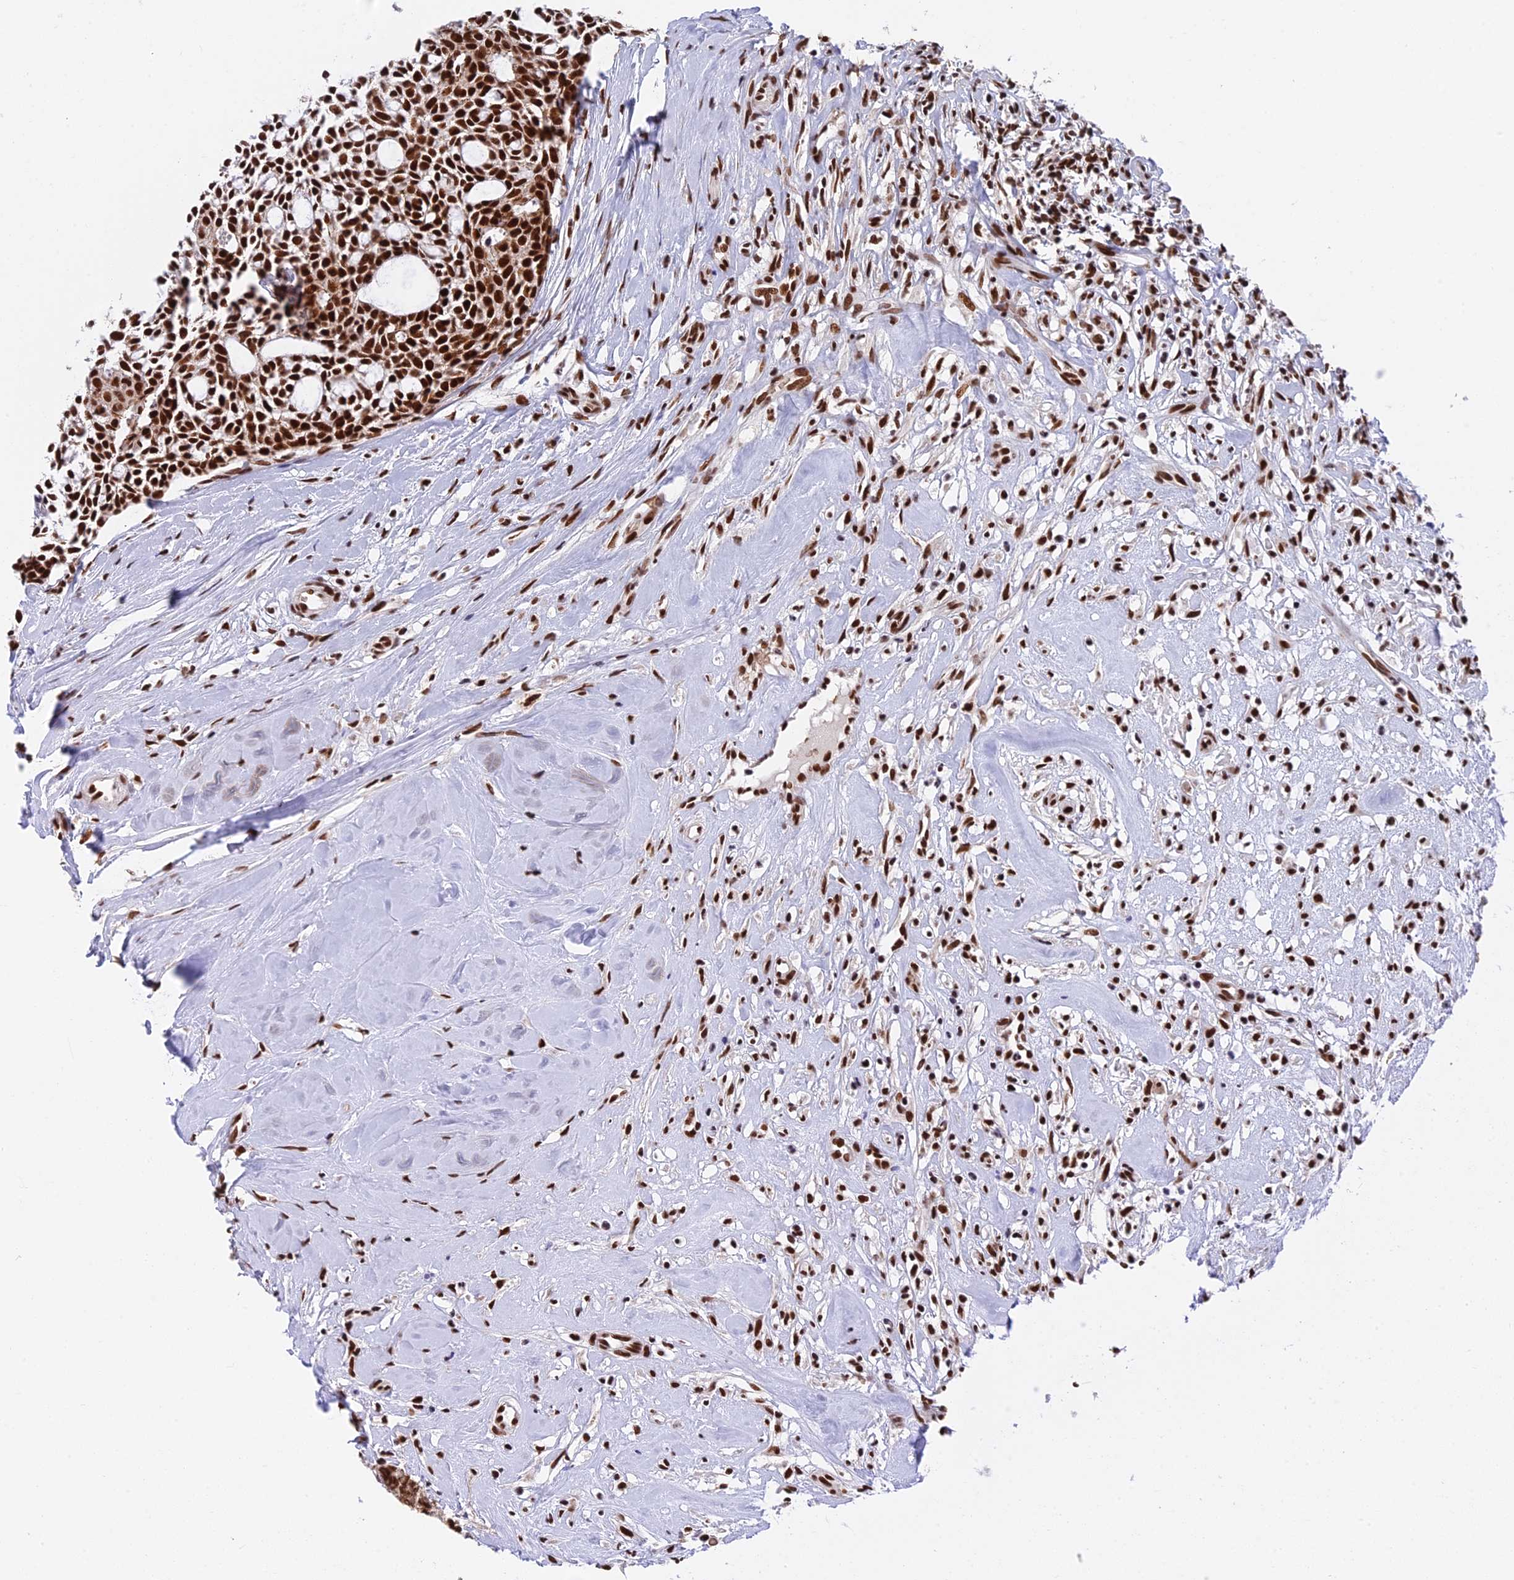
{"staining": {"intensity": "strong", "quantity": ">75%", "location": "nuclear"}, "tissue": "head and neck cancer", "cell_type": "Tumor cells", "image_type": "cancer", "snomed": [{"axis": "morphology", "description": "Adenocarcinoma, NOS"}, {"axis": "topography", "description": "Subcutis"}, {"axis": "topography", "description": "Head-Neck"}], "caption": "This is a photomicrograph of immunohistochemistry (IHC) staining of head and neck cancer (adenocarcinoma), which shows strong positivity in the nuclear of tumor cells.", "gene": "EEF1AKMT3", "patient": {"sex": "female", "age": 73}}